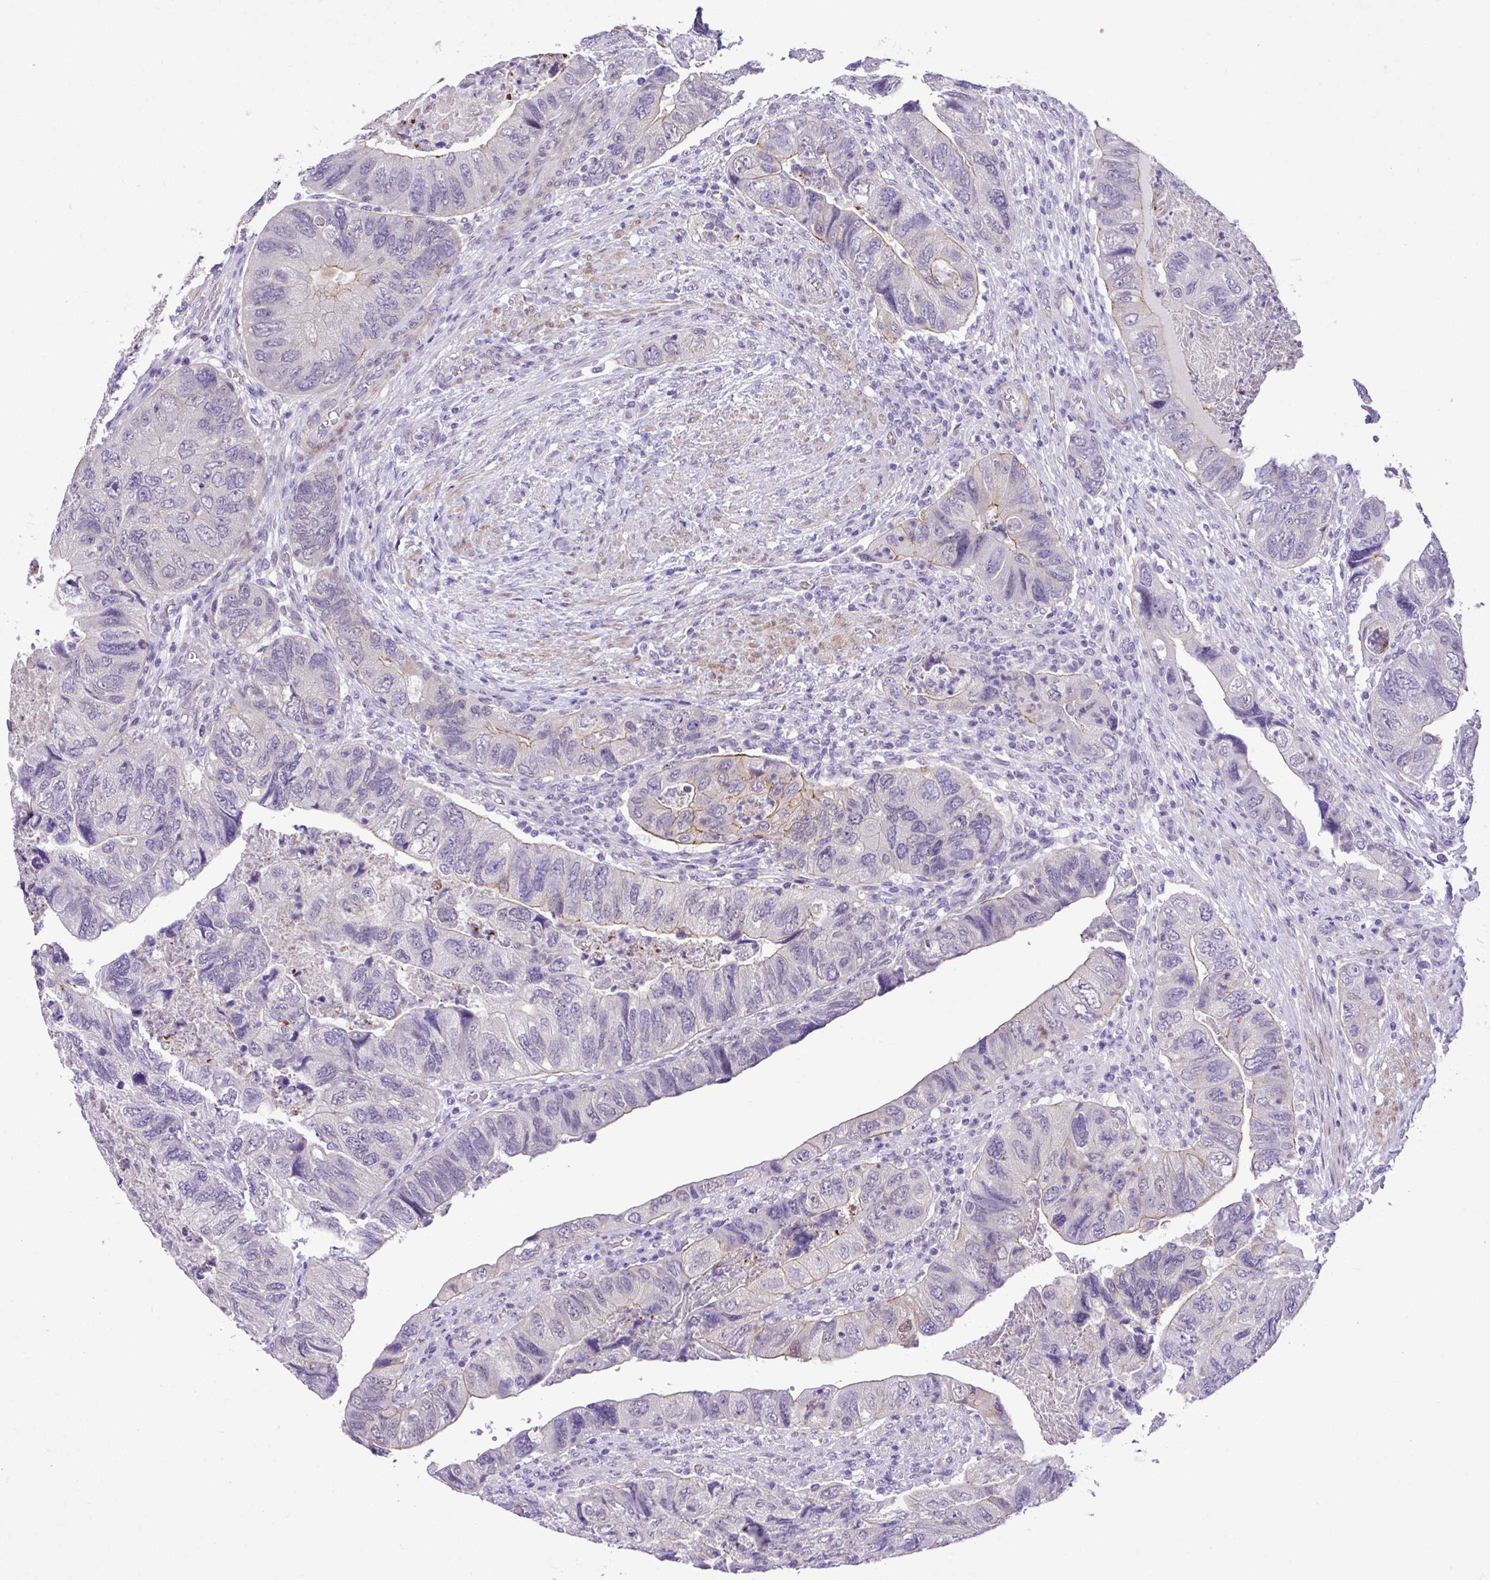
{"staining": {"intensity": "moderate", "quantity": "<25%", "location": "cytoplasmic/membranous"}, "tissue": "colorectal cancer", "cell_type": "Tumor cells", "image_type": "cancer", "snomed": [{"axis": "morphology", "description": "Adenocarcinoma, NOS"}, {"axis": "topography", "description": "Rectum"}], "caption": "Immunohistochemistry (IHC) image of neoplastic tissue: human colorectal adenocarcinoma stained using IHC reveals low levels of moderate protein expression localized specifically in the cytoplasmic/membranous of tumor cells, appearing as a cytoplasmic/membranous brown color.", "gene": "YLPM1", "patient": {"sex": "male", "age": 63}}